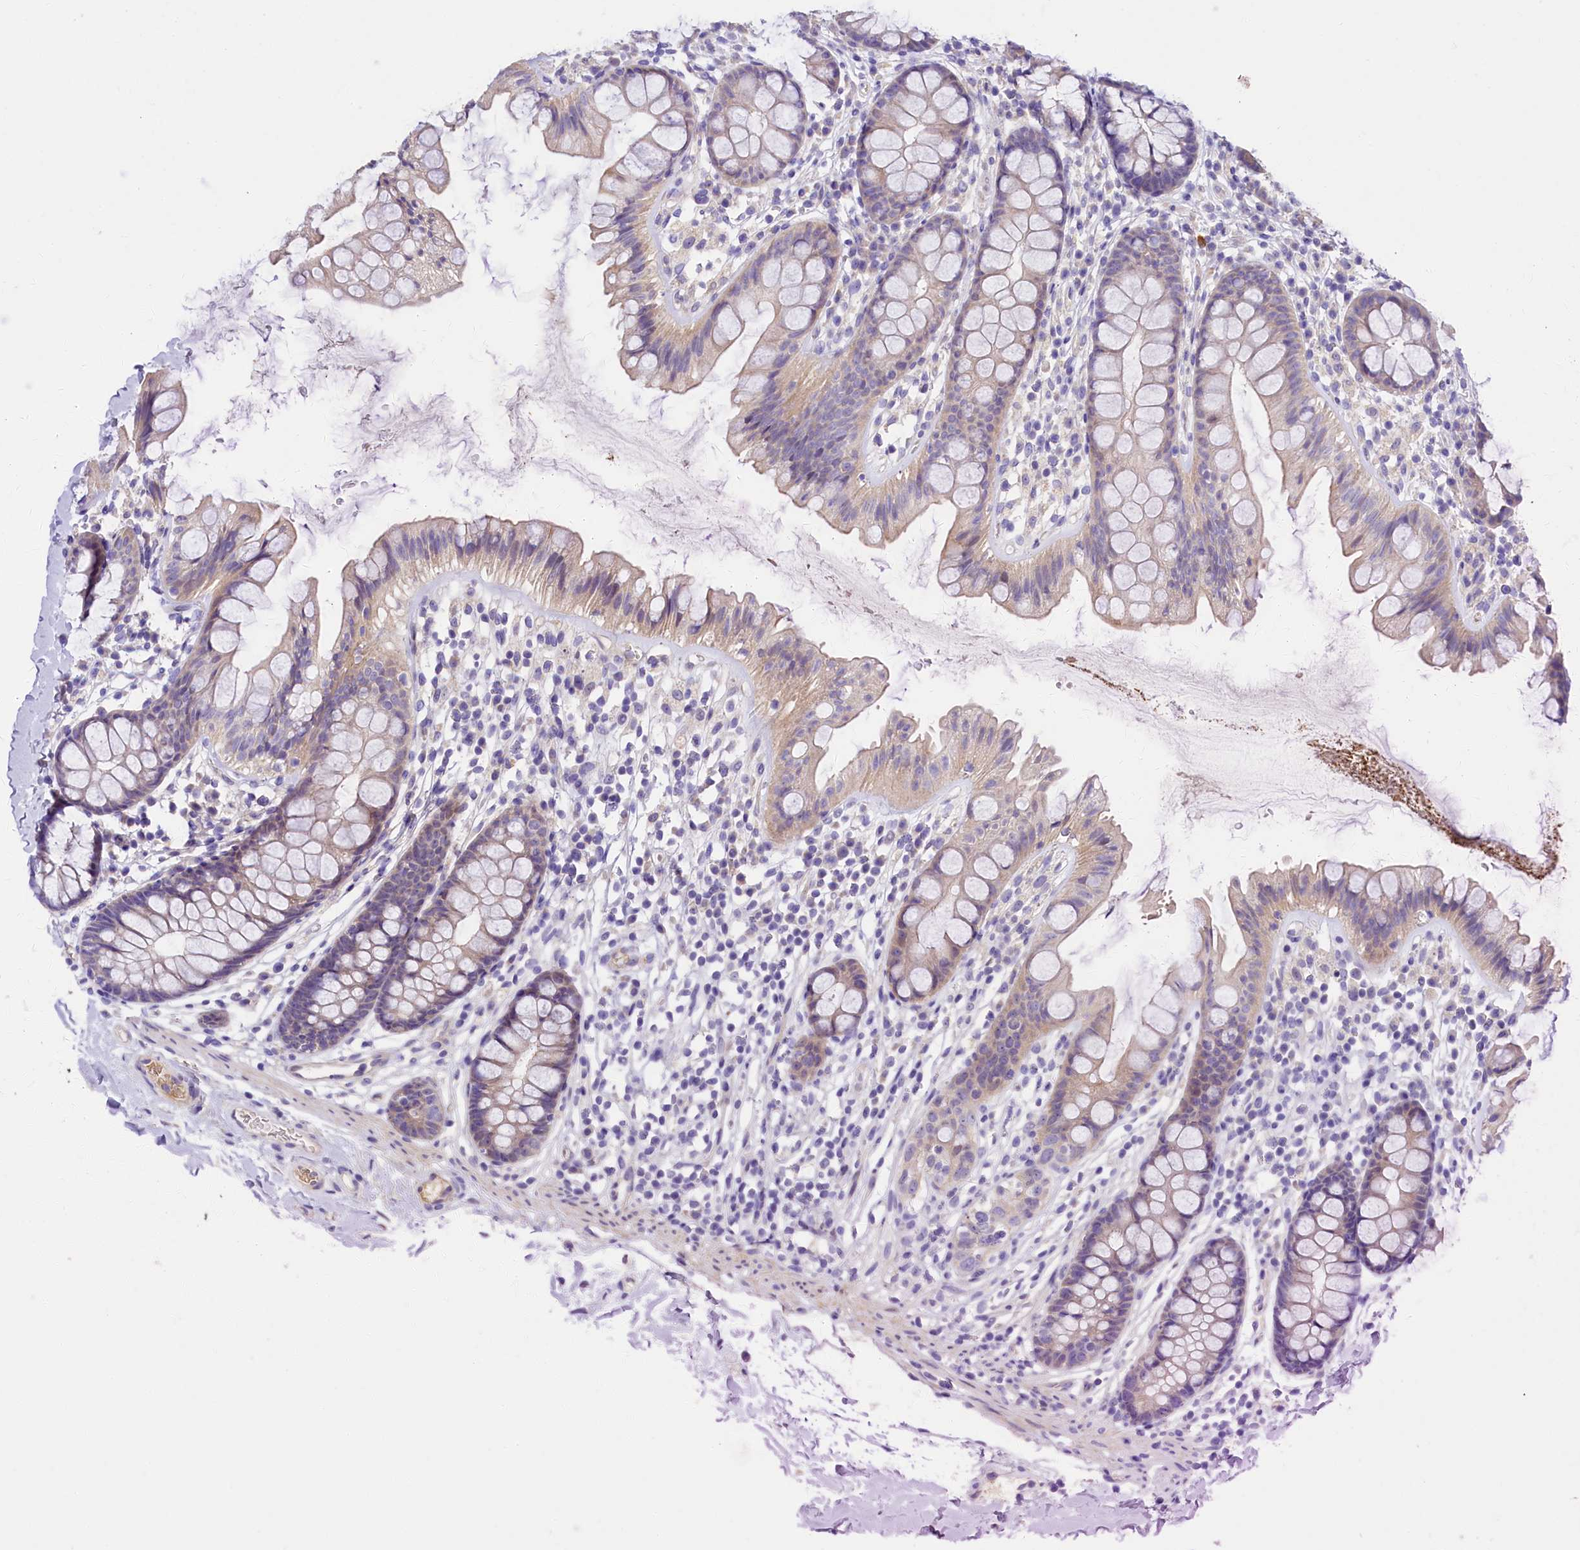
{"staining": {"intensity": "weak", "quantity": "25%-75%", "location": "cytoplasmic/membranous"}, "tissue": "colon", "cell_type": "Endothelial cells", "image_type": "normal", "snomed": [{"axis": "morphology", "description": "Normal tissue, NOS"}, {"axis": "topography", "description": "Colon"}], "caption": "DAB (3,3'-diaminobenzidine) immunohistochemical staining of normal colon displays weak cytoplasmic/membranous protein staining in about 25%-75% of endothelial cells.", "gene": "UBXN6", "patient": {"sex": "female", "age": 62}}